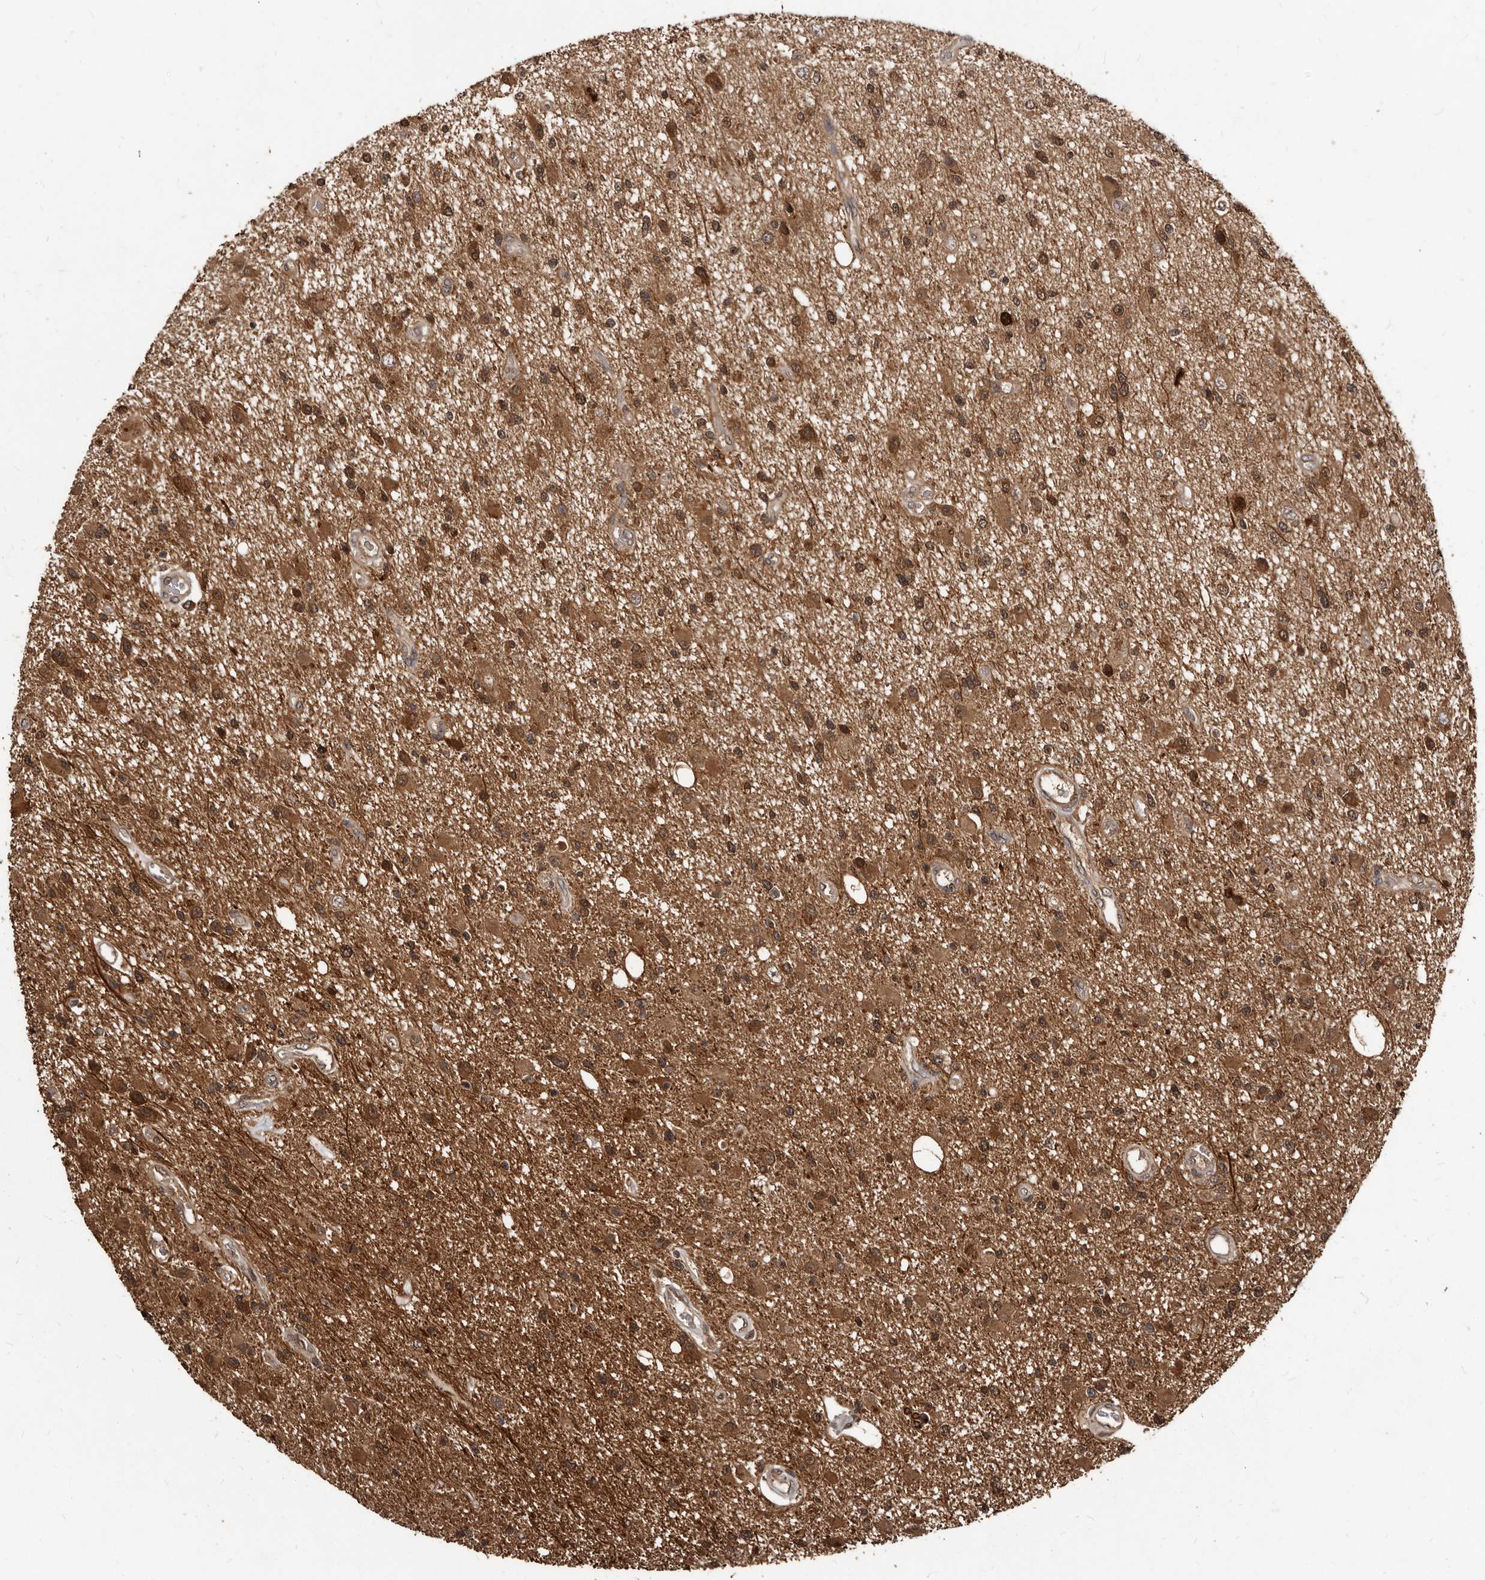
{"staining": {"intensity": "moderate", "quantity": ">75%", "location": "cytoplasmic/membranous,nuclear"}, "tissue": "glioma", "cell_type": "Tumor cells", "image_type": "cancer", "snomed": [{"axis": "morphology", "description": "Glioma, malignant, High grade"}, {"axis": "topography", "description": "Brain"}], "caption": "This micrograph exhibits immunohistochemistry (IHC) staining of glioma, with medium moderate cytoplasmic/membranous and nuclear positivity in approximately >75% of tumor cells.", "gene": "PMVK", "patient": {"sex": "male", "age": 33}}